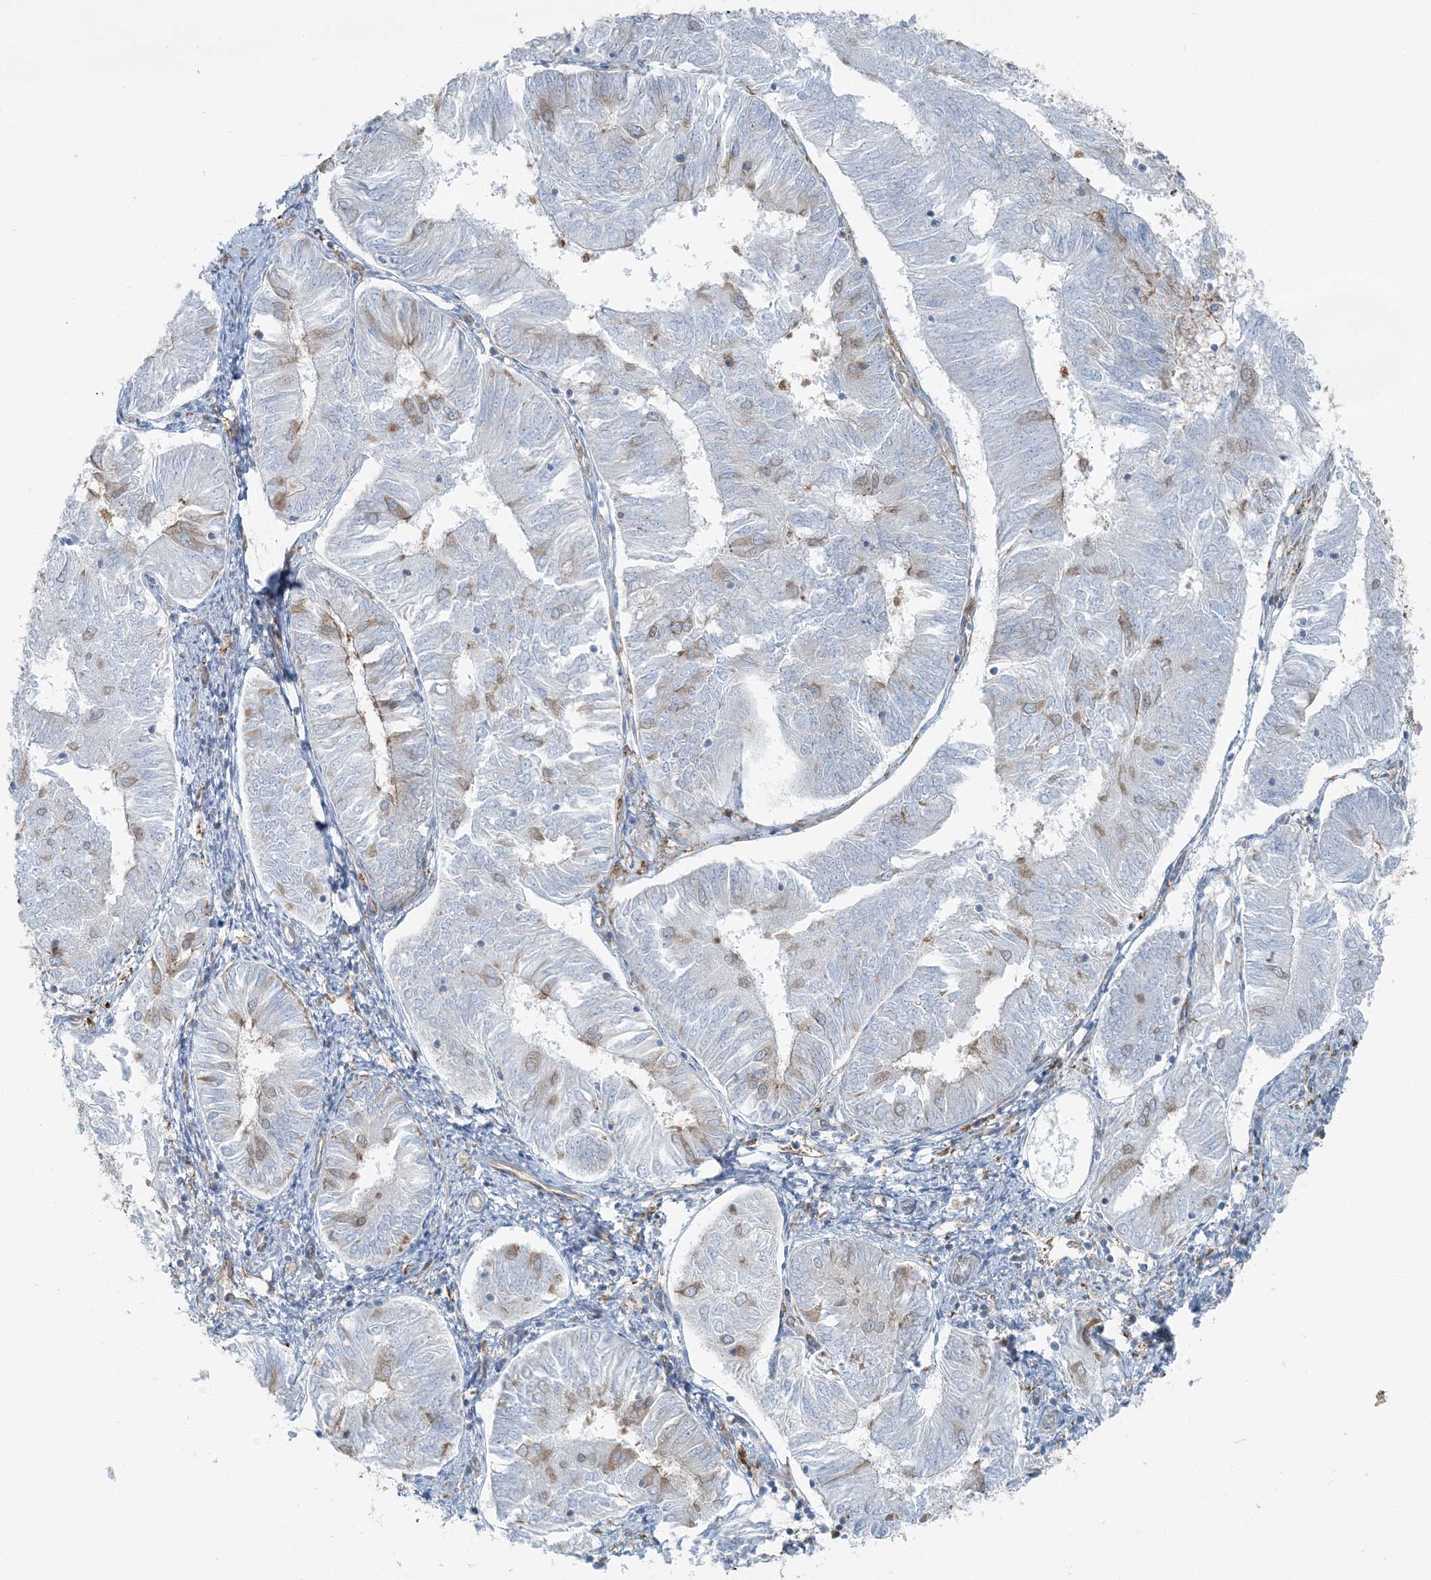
{"staining": {"intensity": "negative", "quantity": "none", "location": "none"}, "tissue": "endometrial cancer", "cell_type": "Tumor cells", "image_type": "cancer", "snomed": [{"axis": "morphology", "description": "Adenocarcinoma, NOS"}, {"axis": "topography", "description": "Endometrium"}], "caption": "Immunohistochemical staining of human endometrial cancer exhibits no significant staining in tumor cells.", "gene": "SNX2", "patient": {"sex": "female", "age": 58}}